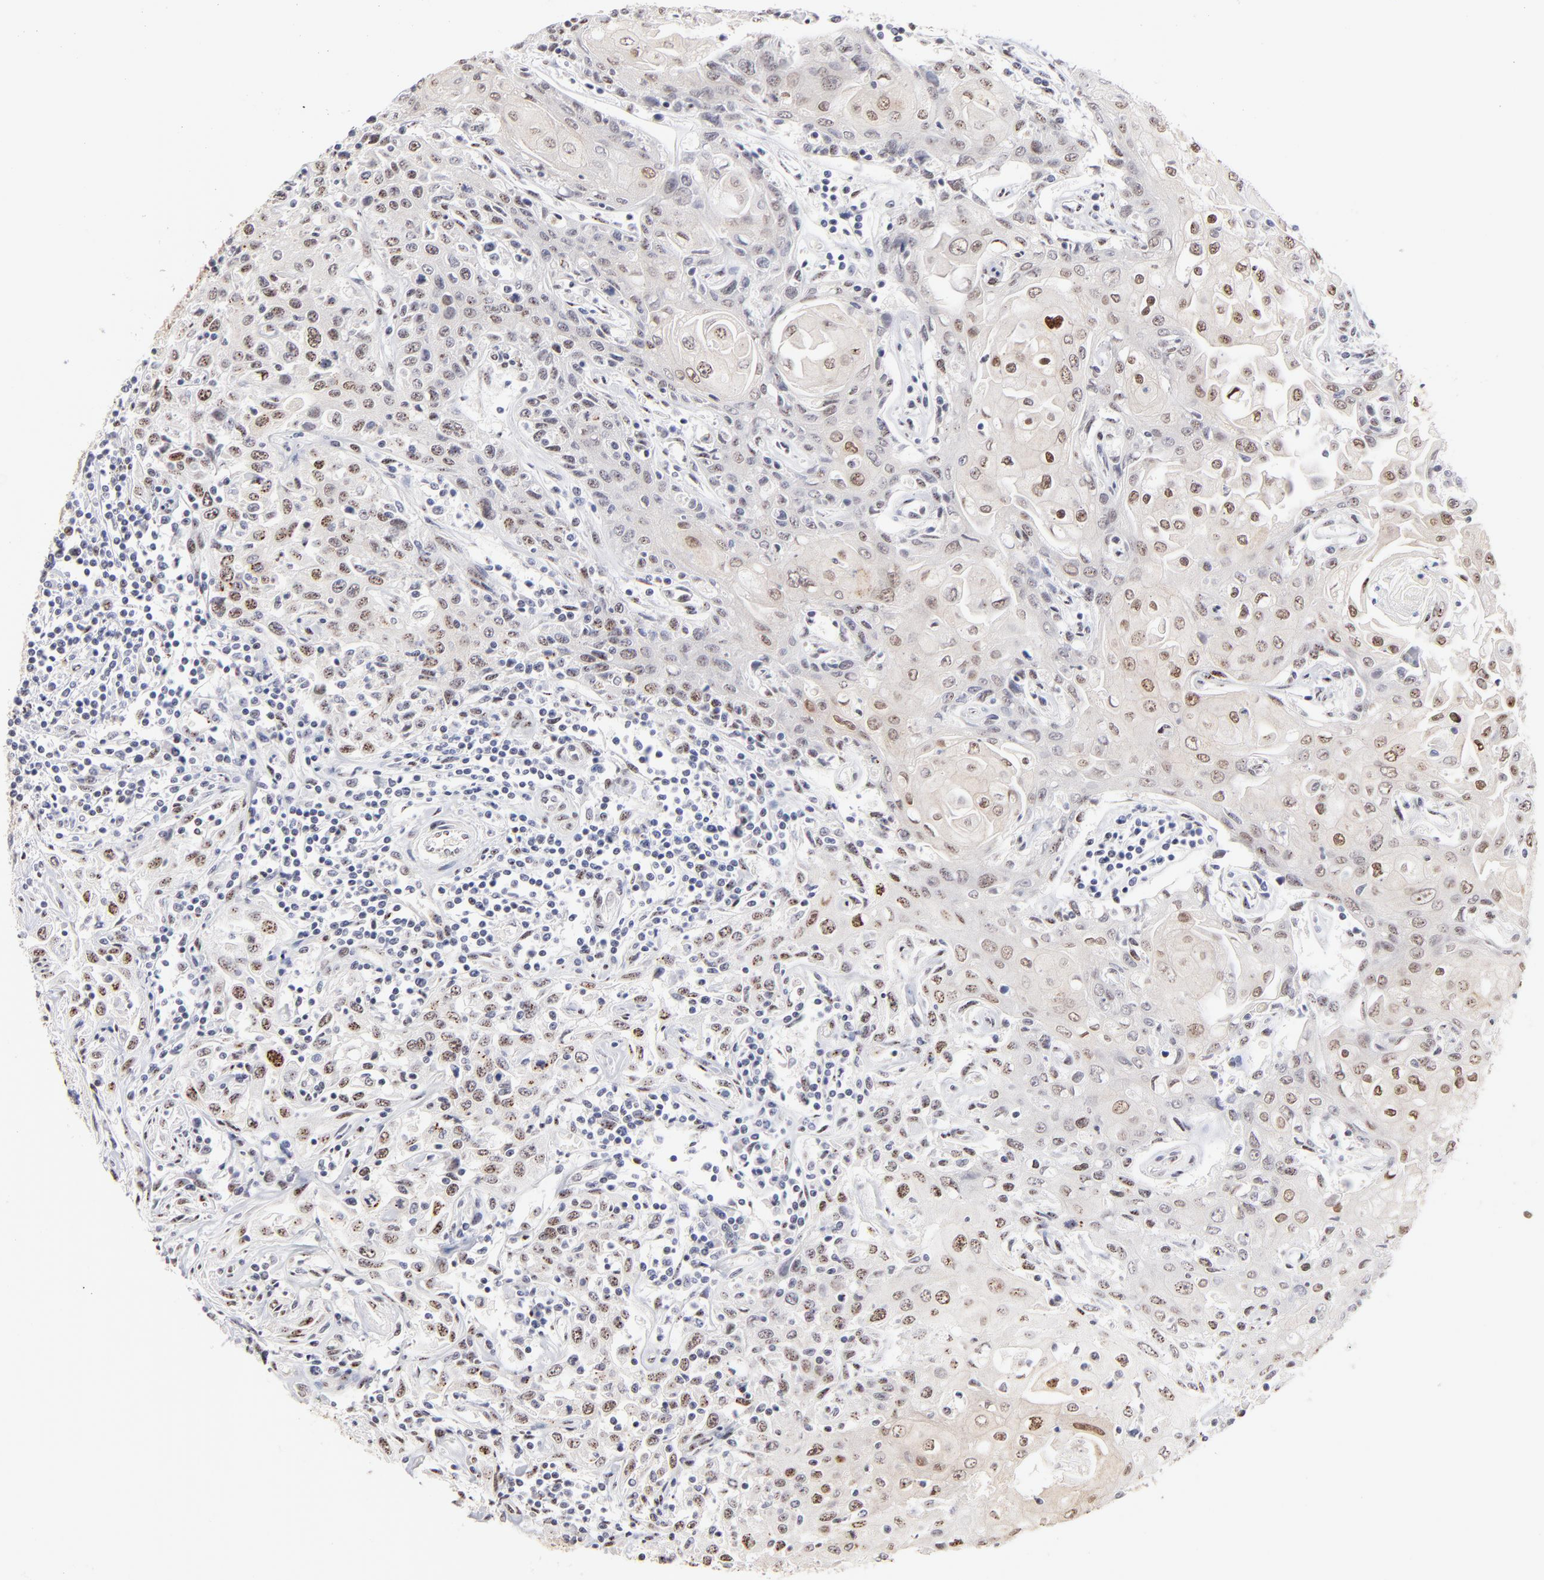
{"staining": {"intensity": "strong", "quantity": ">75%", "location": "nuclear"}, "tissue": "head and neck cancer", "cell_type": "Tumor cells", "image_type": "cancer", "snomed": [{"axis": "morphology", "description": "Squamous cell carcinoma, NOS"}, {"axis": "topography", "description": "Oral tissue"}, {"axis": "topography", "description": "Head-Neck"}], "caption": "Strong nuclear positivity for a protein is appreciated in about >75% of tumor cells of squamous cell carcinoma (head and neck) using immunohistochemistry (IHC).", "gene": "STAT3", "patient": {"sex": "female", "age": 76}}